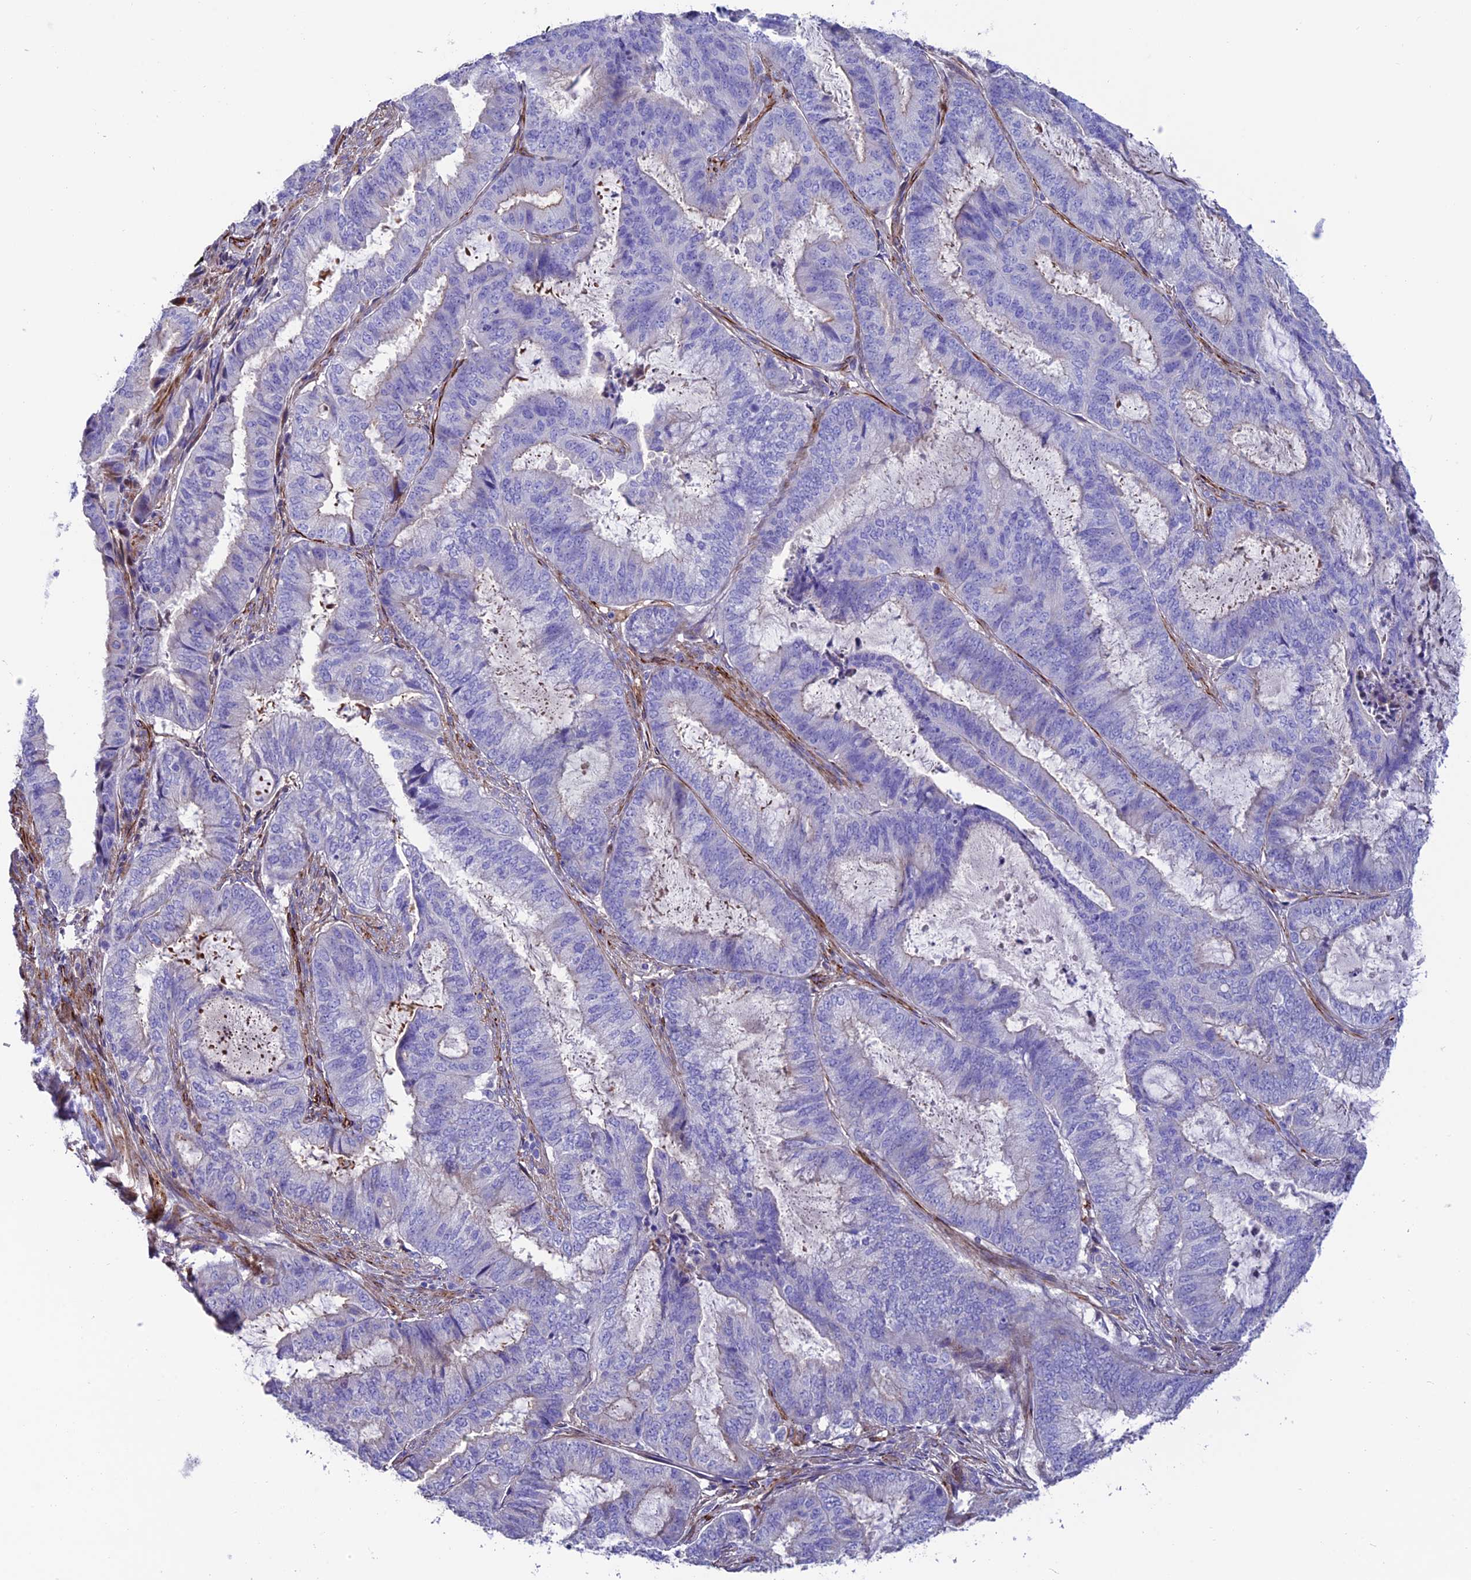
{"staining": {"intensity": "negative", "quantity": "none", "location": "none"}, "tissue": "endometrial cancer", "cell_type": "Tumor cells", "image_type": "cancer", "snomed": [{"axis": "morphology", "description": "Adenocarcinoma, NOS"}, {"axis": "topography", "description": "Endometrium"}], "caption": "A high-resolution micrograph shows IHC staining of endometrial adenocarcinoma, which displays no significant expression in tumor cells.", "gene": "REX1BD", "patient": {"sex": "female", "age": 51}}